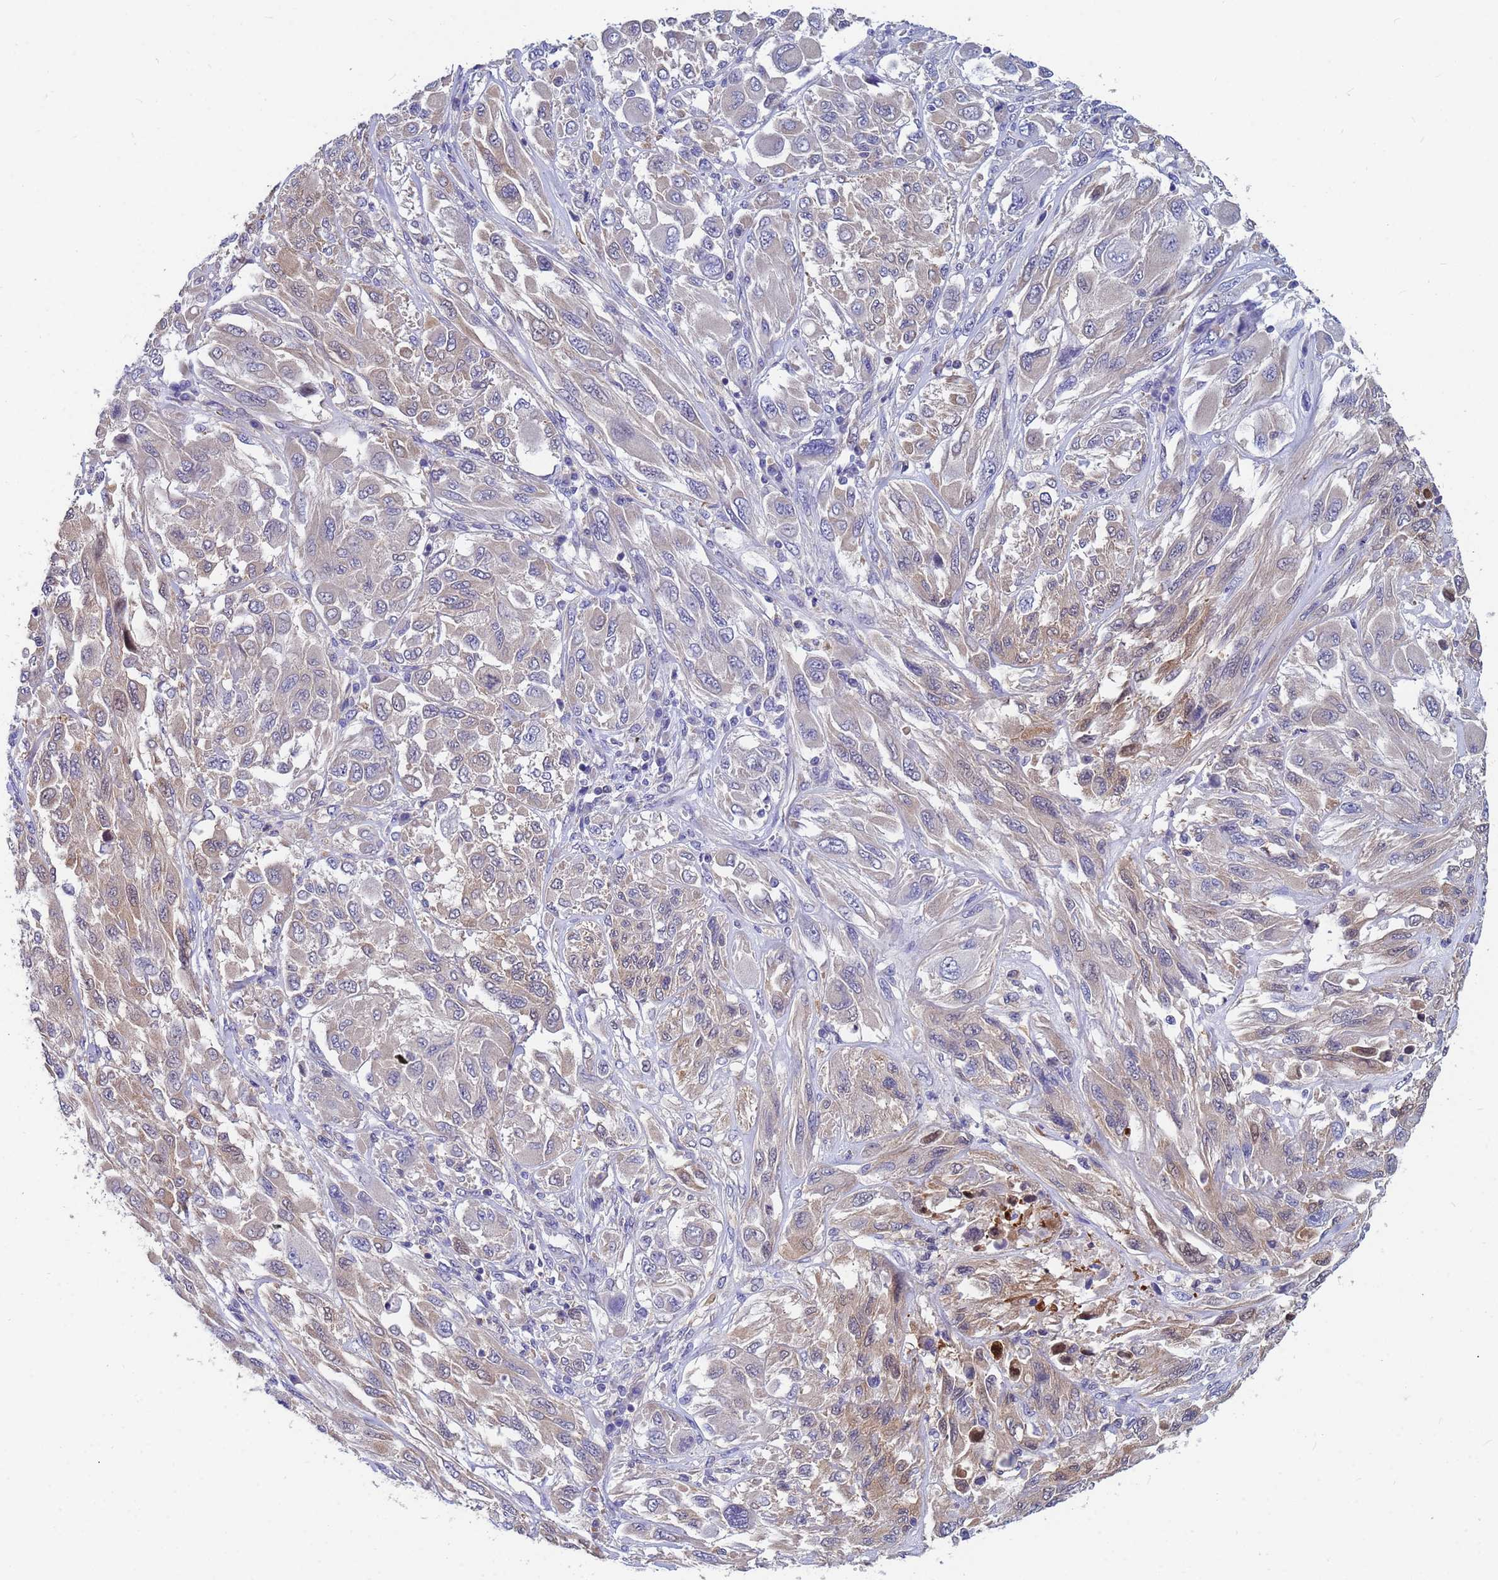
{"staining": {"intensity": "weak", "quantity": "25%-75%", "location": "cytoplasmic/membranous"}, "tissue": "melanoma", "cell_type": "Tumor cells", "image_type": "cancer", "snomed": [{"axis": "morphology", "description": "Malignant melanoma, NOS"}, {"axis": "topography", "description": "Skin"}], "caption": "Immunohistochemical staining of human malignant melanoma displays weak cytoplasmic/membranous protein staining in approximately 25%-75% of tumor cells.", "gene": "TTLL11", "patient": {"sex": "female", "age": 91}}